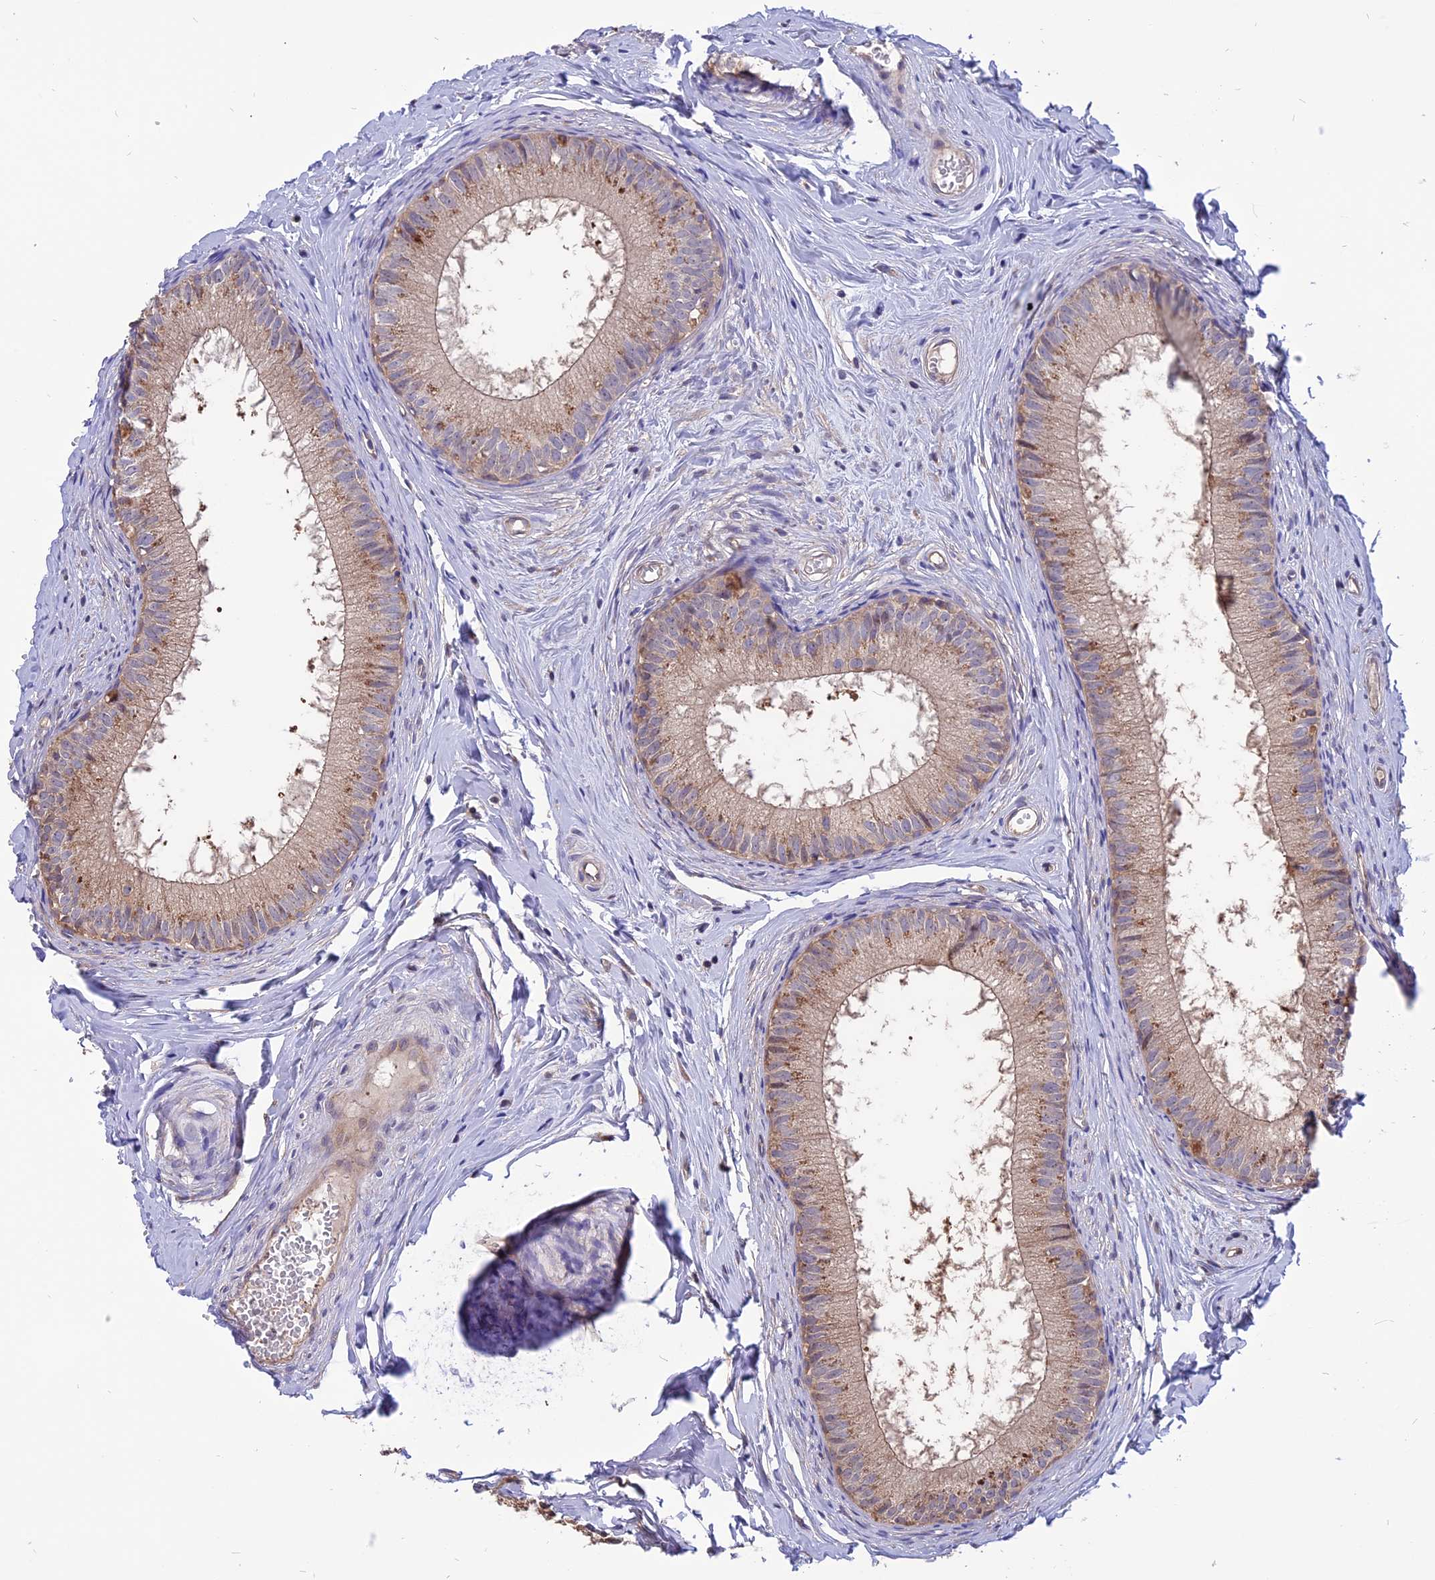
{"staining": {"intensity": "strong", "quantity": "25%-75%", "location": "cytoplasmic/membranous"}, "tissue": "epididymis", "cell_type": "Glandular cells", "image_type": "normal", "snomed": [{"axis": "morphology", "description": "Normal tissue, NOS"}, {"axis": "topography", "description": "Epididymis"}], "caption": "Normal epididymis displays strong cytoplasmic/membranous staining in about 25%-75% of glandular cells.", "gene": "CARMIL2", "patient": {"sex": "male", "age": 34}}